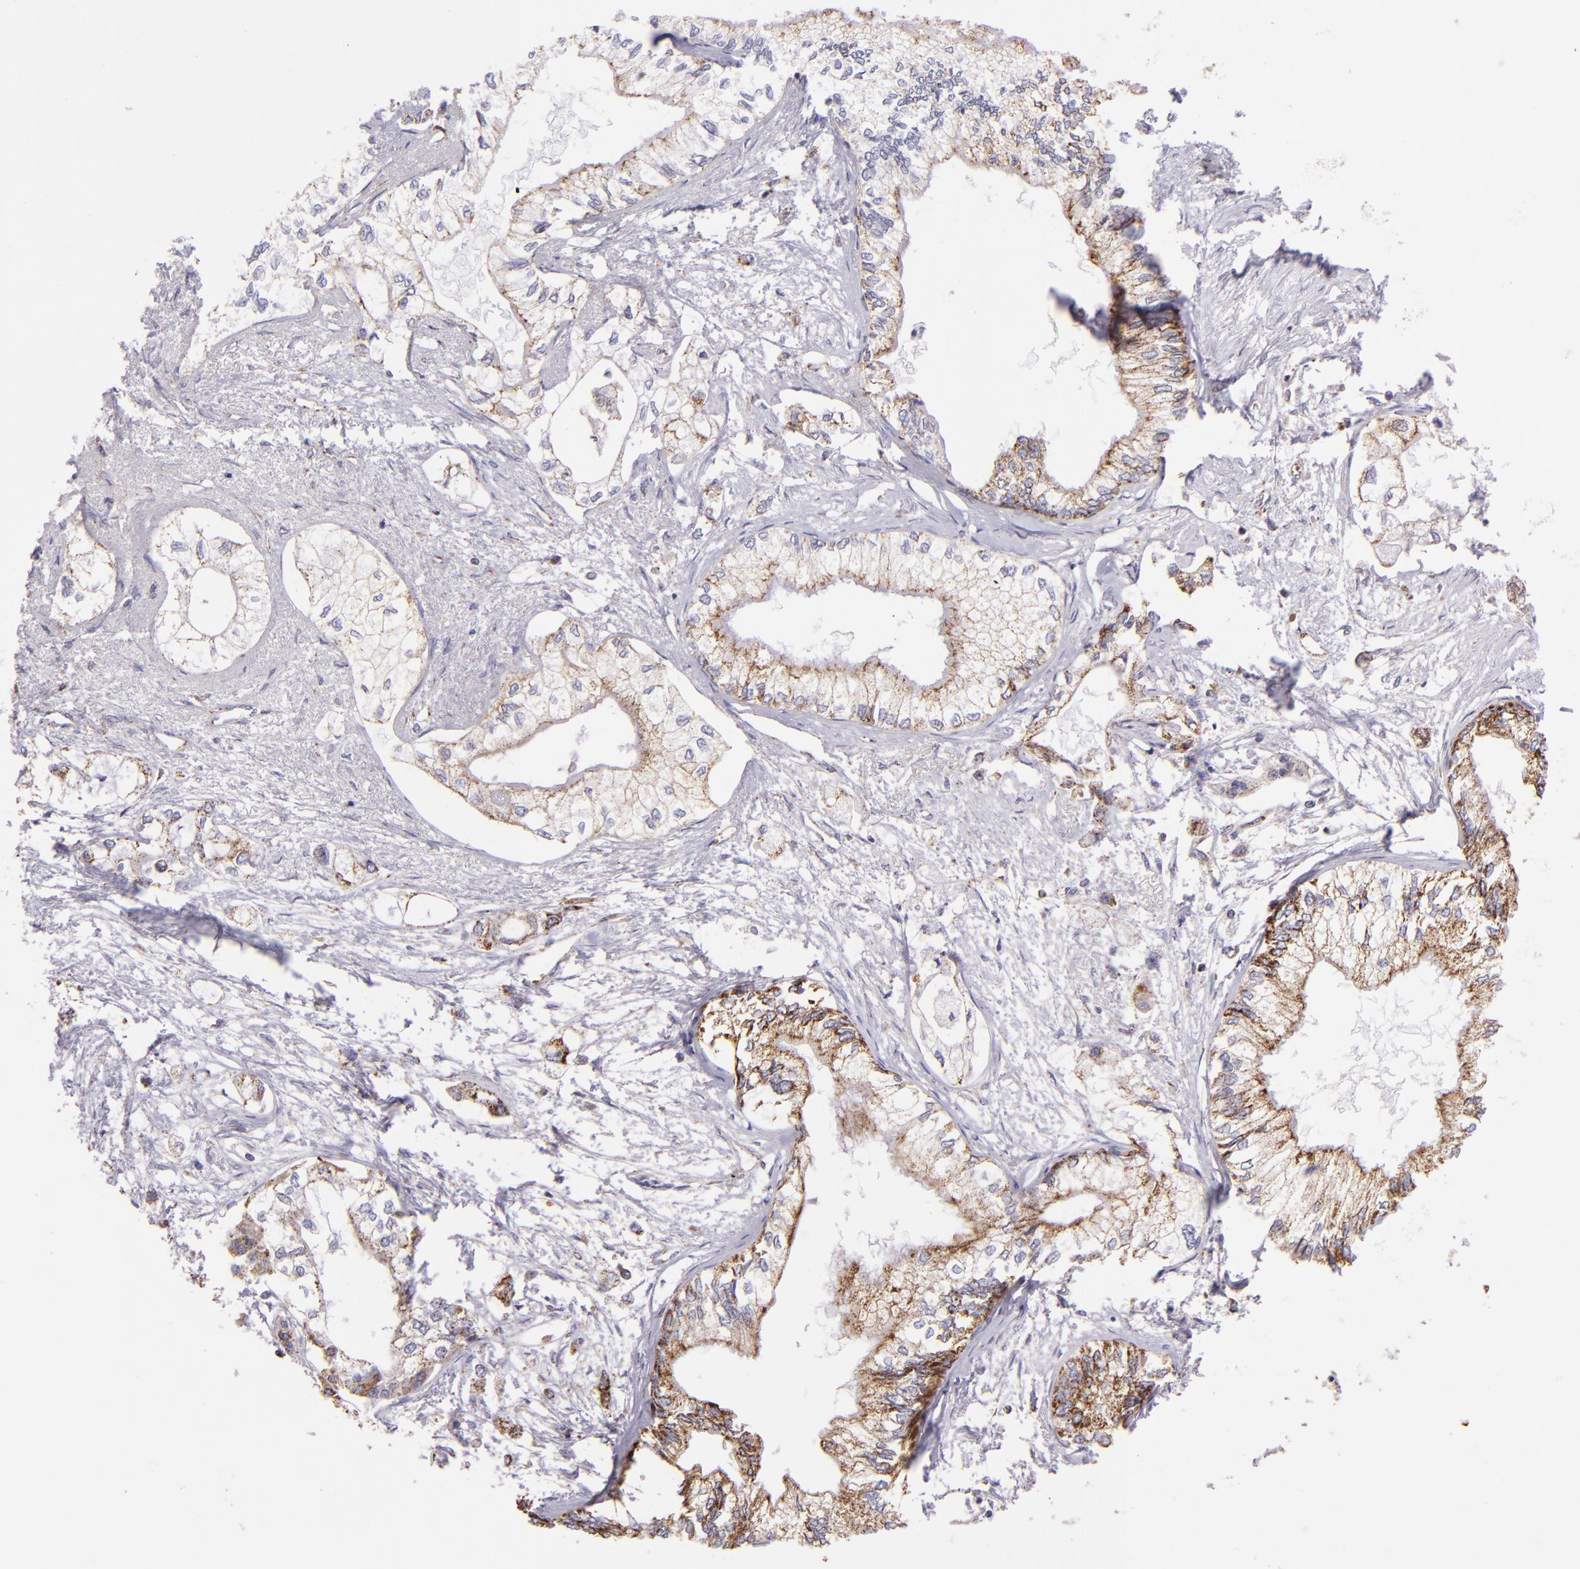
{"staining": {"intensity": "moderate", "quantity": "25%-75%", "location": "cytoplasmic/membranous"}, "tissue": "pancreatic cancer", "cell_type": "Tumor cells", "image_type": "cancer", "snomed": [{"axis": "morphology", "description": "Adenocarcinoma, NOS"}, {"axis": "topography", "description": "Pancreas"}], "caption": "High-power microscopy captured an immunohistochemistry (IHC) micrograph of pancreatic cancer, revealing moderate cytoplasmic/membranous expression in about 25%-75% of tumor cells.", "gene": "HSPD1", "patient": {"sex": "male", "age": 79}}